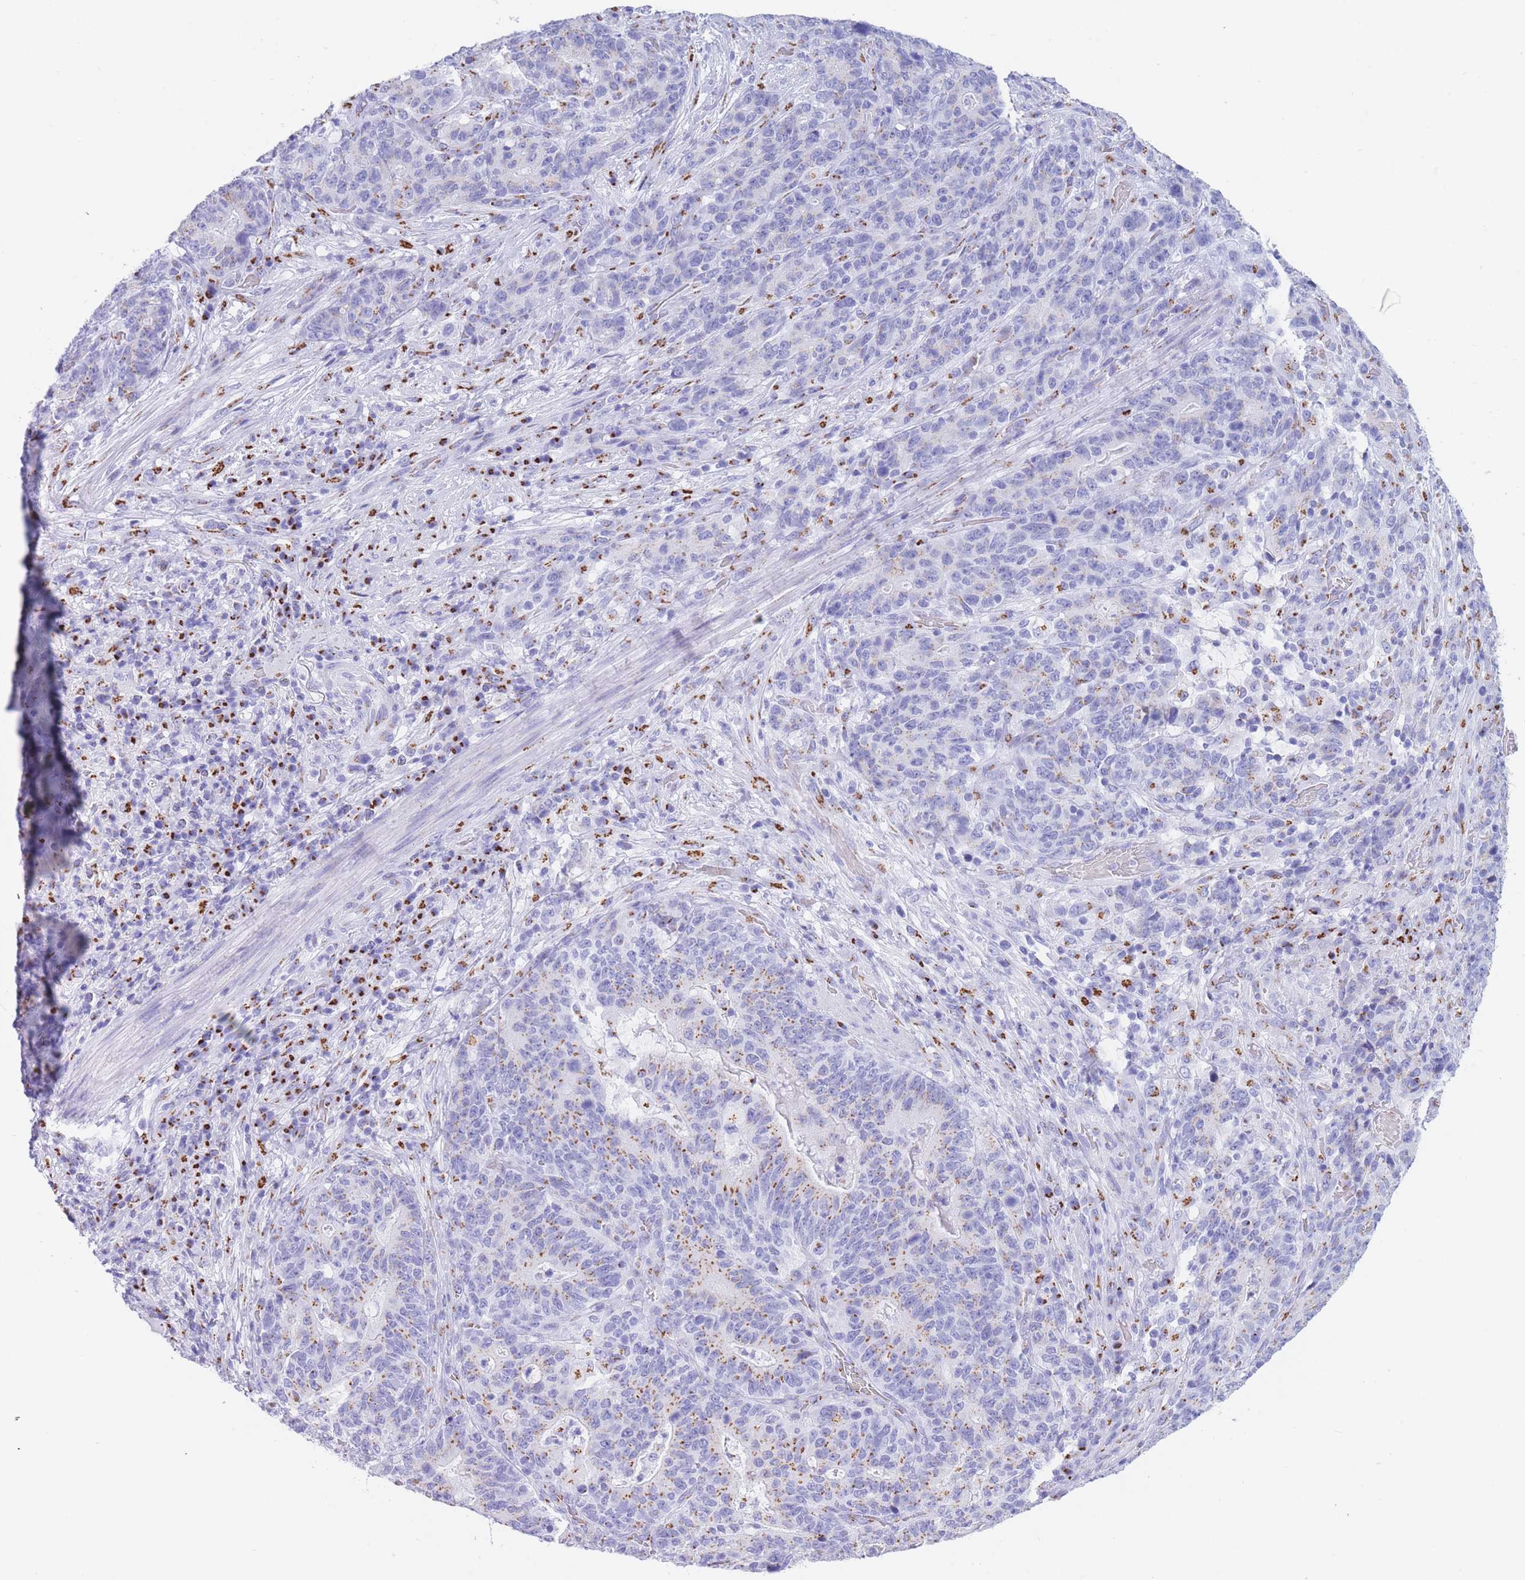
{"staining": {"intensity": "moderate", "quantity": "<25%", "location": "cytoplasmic/membranous"}, "tissue": "stomach cancer", "cell_type": "Tumor cells", "image_type": "cancer", "snomed": [{"axis": "morphology", "description": "Normal tissue, NOS"}, {"axis": "morphology", "description": "Adenocarcinoma, NOS"}, {"axis": "topography", "description": "Stomach"}], "caption": "A high-resolution micrograph shows immunohistochemistry staining of stomach cancer (adenocarcinoma), which displays moderate cytoplasmic/membranous staining in about <25% of tumor cells.", "gene": "FAM3C", "patient": {"sex": "female", "age": 64}}